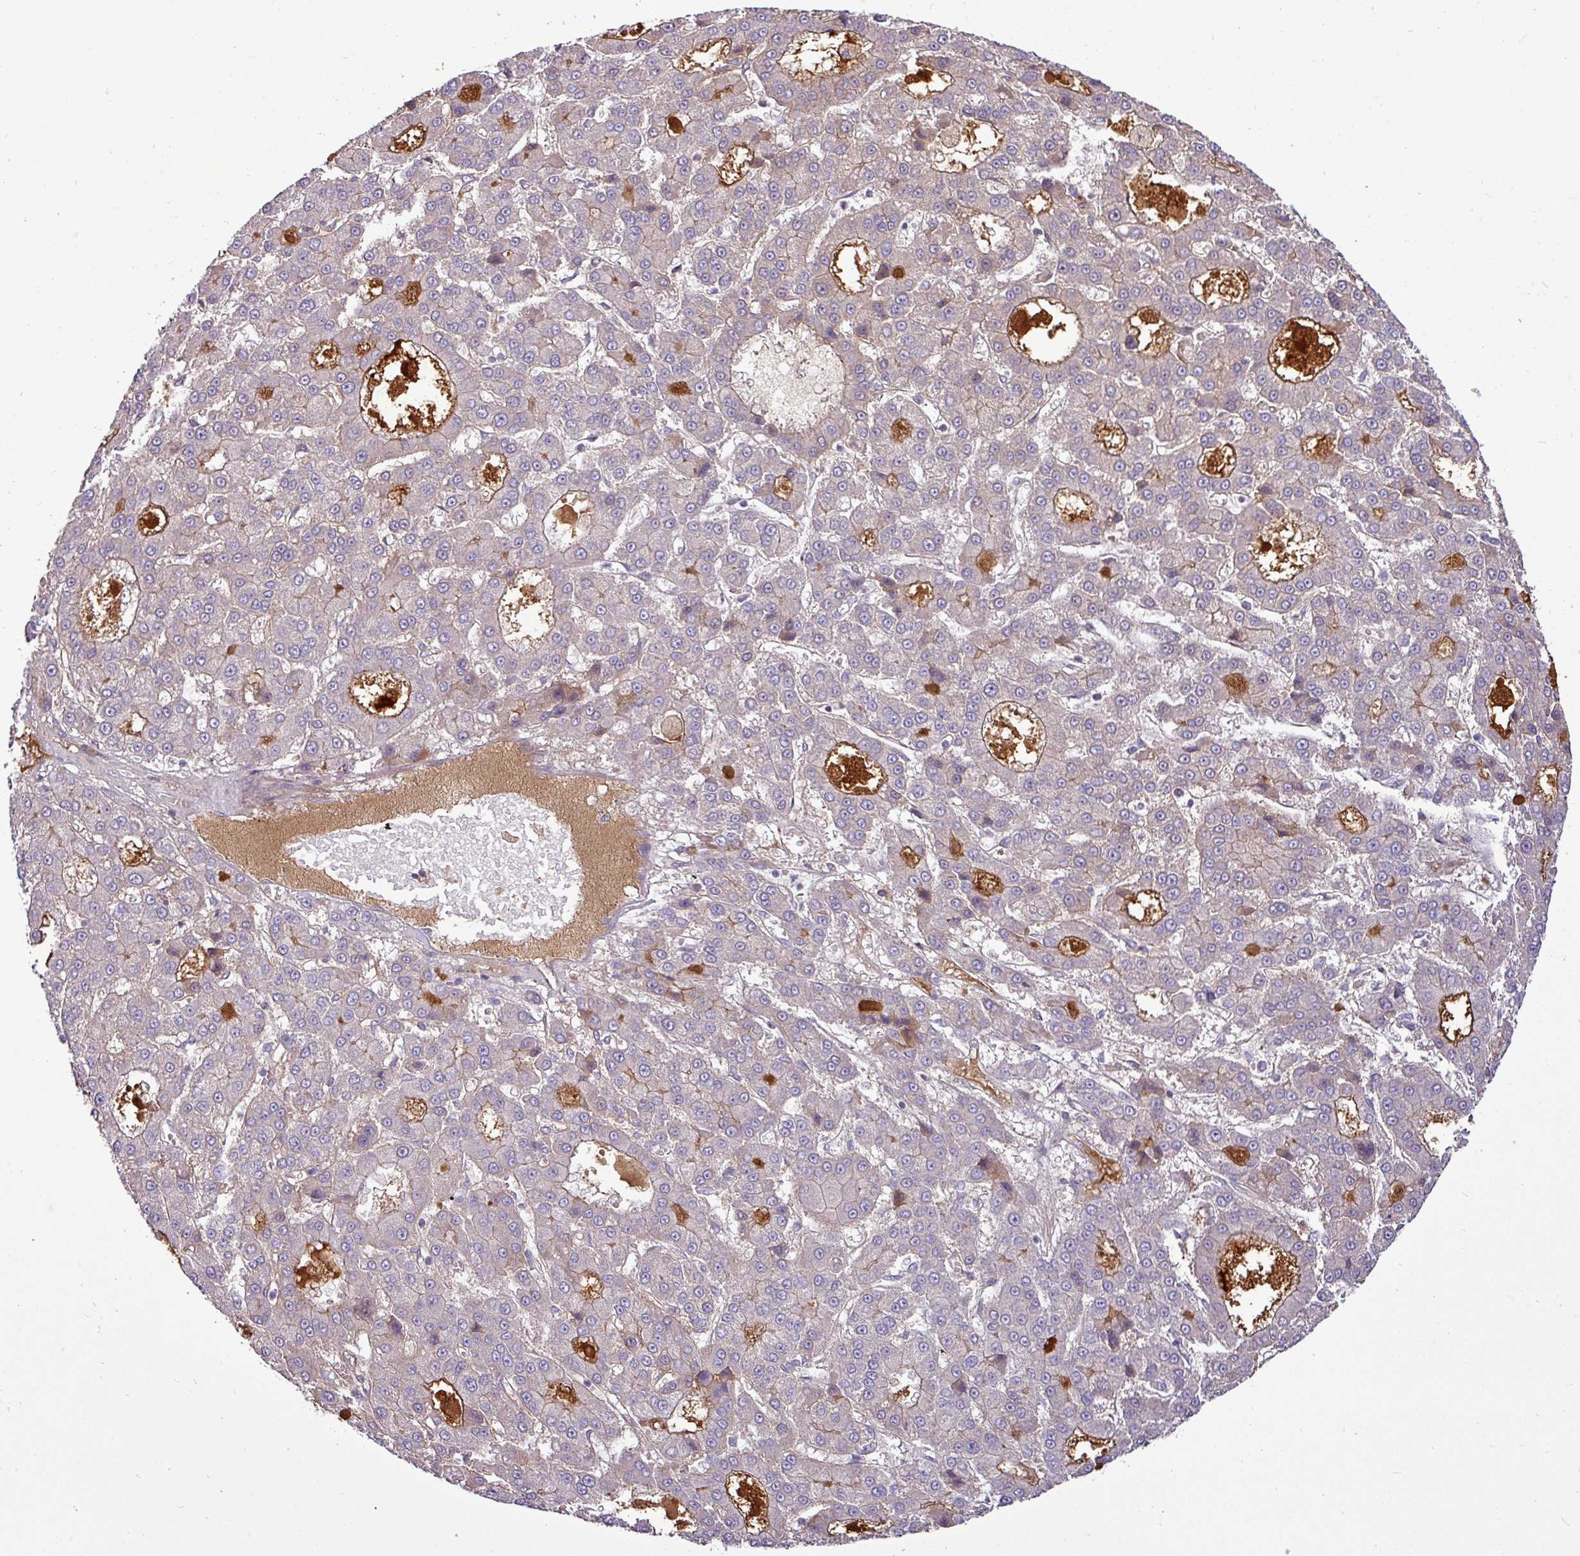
{"staining": {"intensity": "weak", "quantity": "<25%", "location": "cytoplasmic/membranous"}, "tissue": "liver cancer", "cell_type": "Tumor cells", "image_type": "cancer", "snomed": [{"axis": "morphology", "description": "Carcinoma, Hepatocellular, NOS"}, {"axis": "topography", "description": "Liver"}], "caption": "Immunohistochemistry micrograph of neoplastic tissue: liver cancer stained with DAB demonstrates no significant protein positivity in tumor cells. (DAB immunohistochemistry (IHC), high magnification).", "gene": "APOM", "patient": {"sex": "male", "age": 70}}